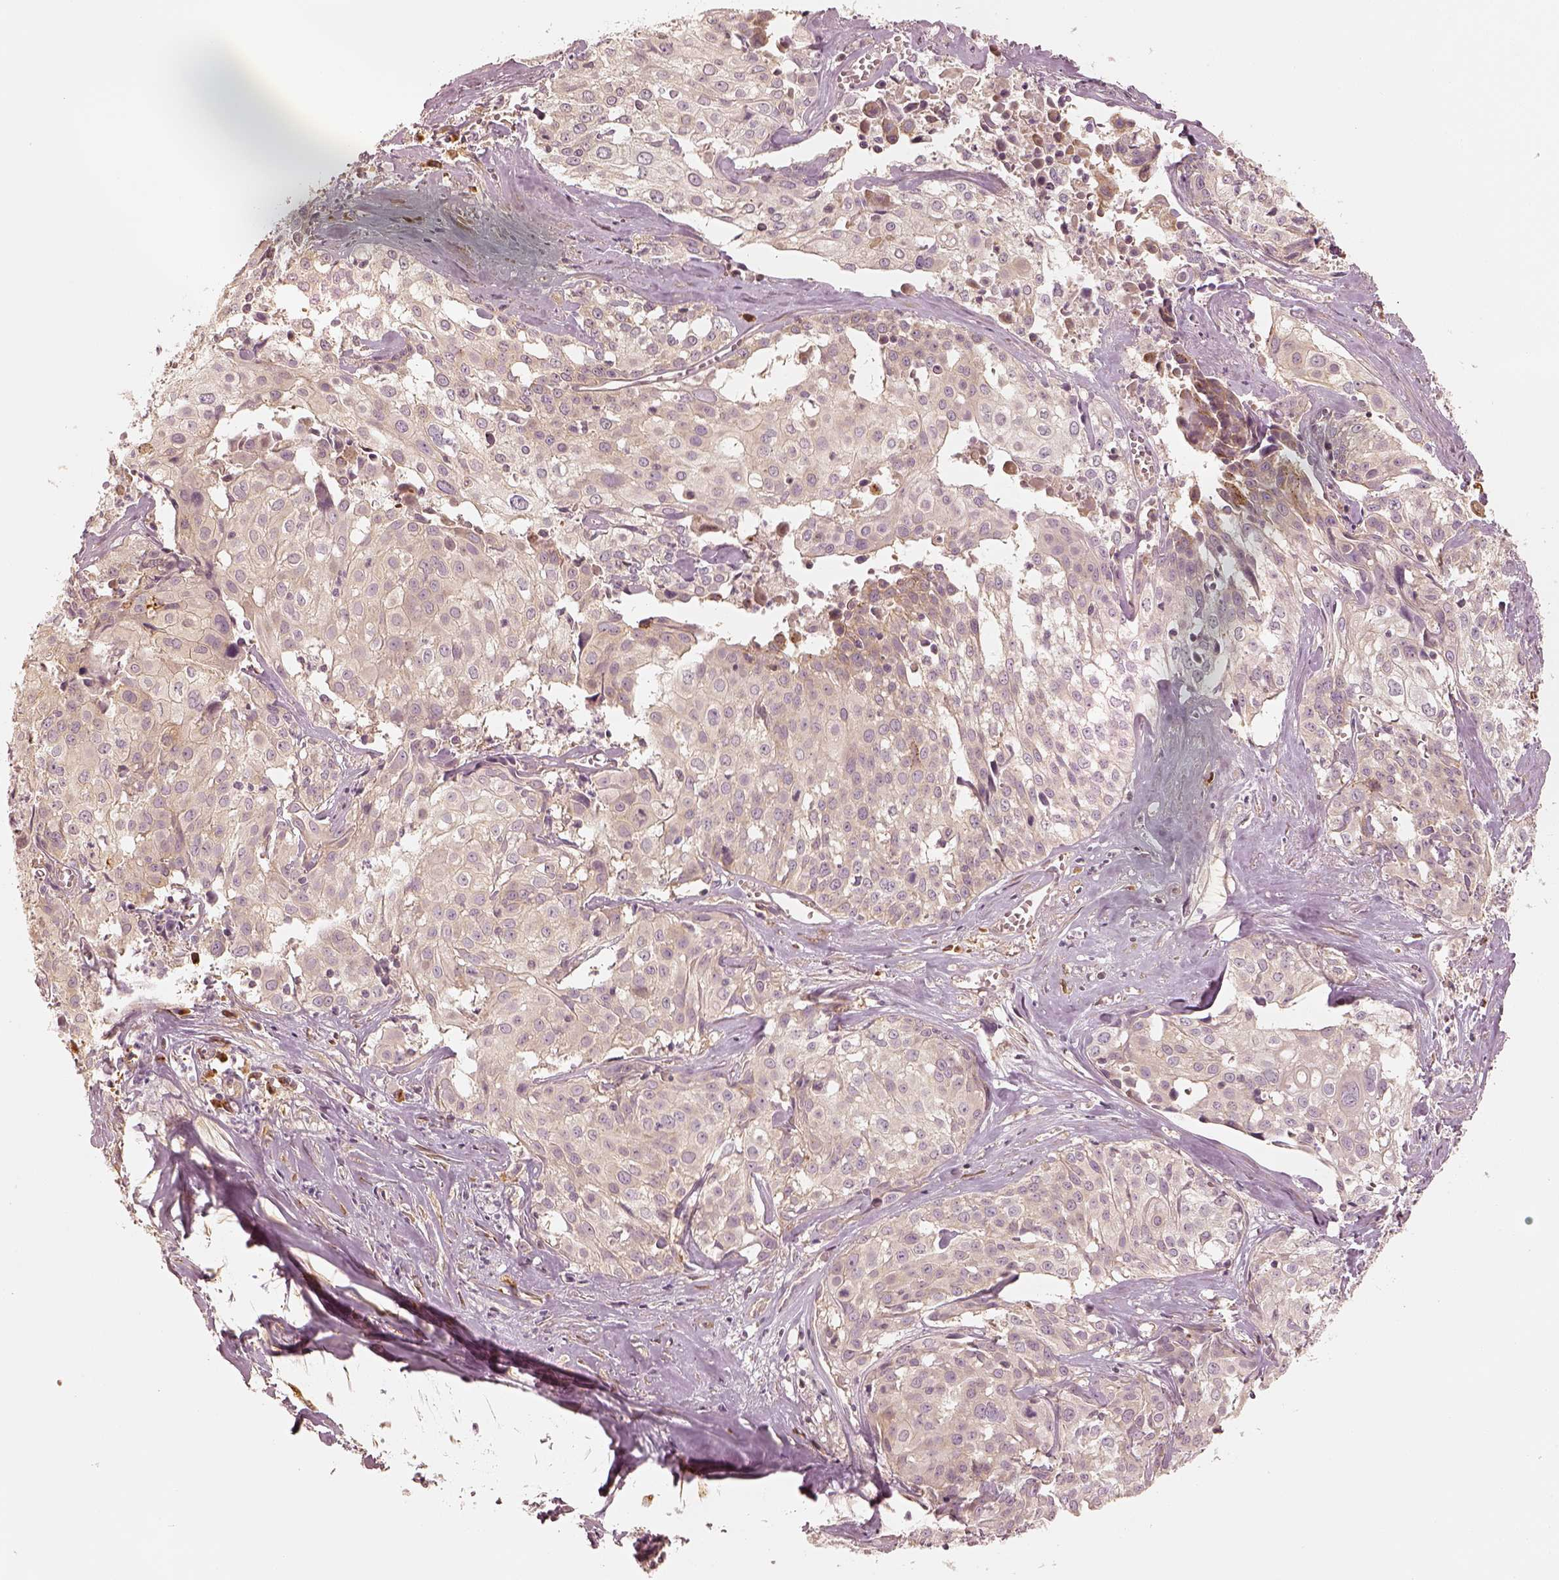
{"staining": {"intensity": "weak", "quantity": "<25%", "location": "cytoplasmic/membranous"}, "tissue": "cervical cancer", "cell_type": "Tumor cells", "image_type": "cancer", "snomed": [{"axis": "morphology", "description": "Squamous cell carcinoma, NOS"}, {"axis": "topography", "description": "Cervix"}], "caption": "Squamous cell carcinoma (cervical) was stained to show a protein in brown. There is no significant positivity in tumor cells. The staining is performed using DAB (3,3'-diaminobenzidine) brown chromogen with nuclei counter-stained in using hematoxylin.", "gene": "GORASP2", "patient": {"sex": "female", "age": 39}}